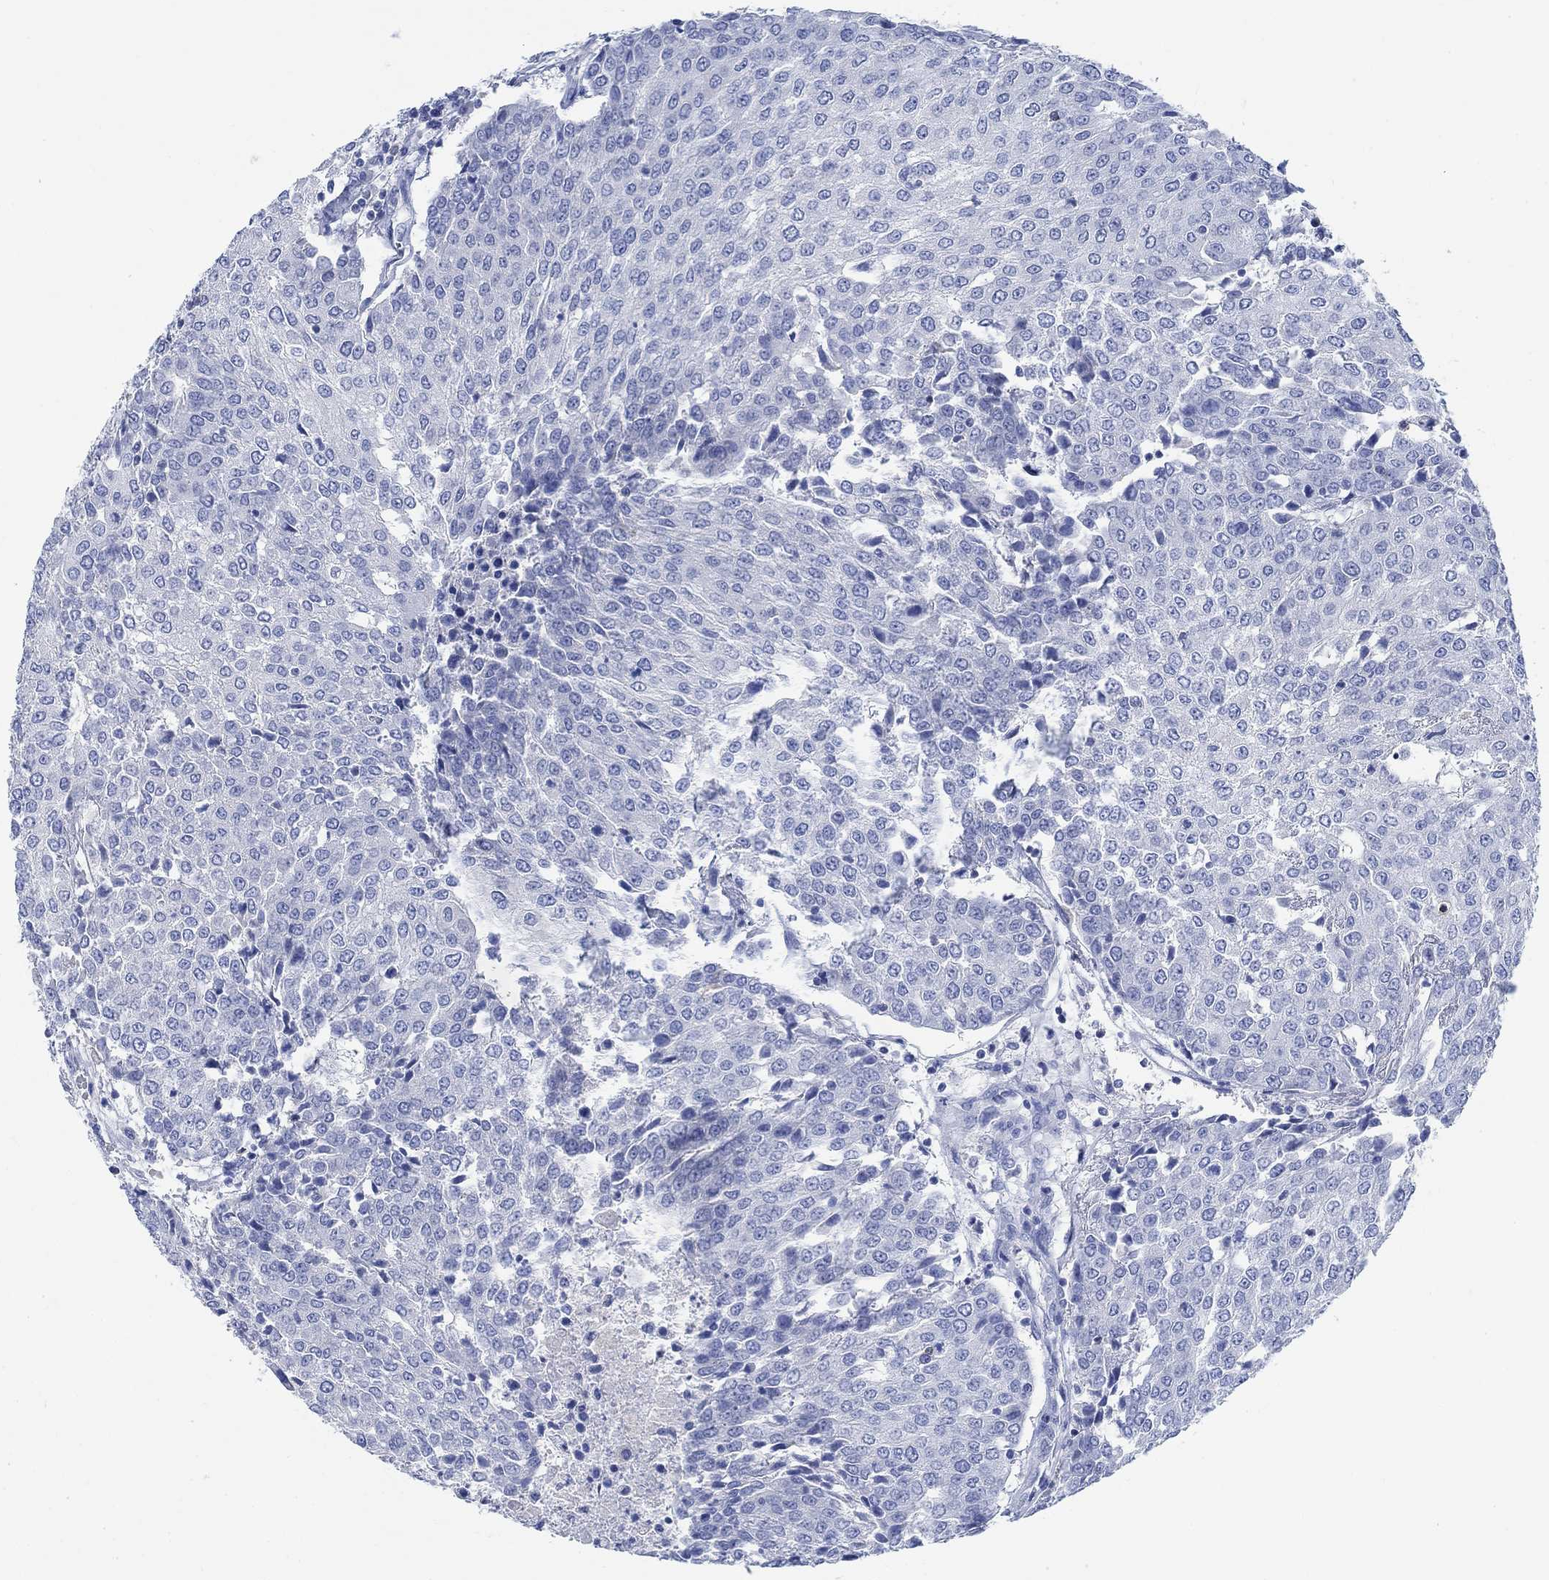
{"staining": {"intensity": "negative", "quantity": "none", "location": "none"}, "tissue": "urothelial cancer", "cell_type": "Tumor cells", "image_type": "cancer", "snomed": [{"axis": "morphology", "description": "Urothelial carcinoma, High grade"}, {"axis": "topography", "description": "Urinary bladder"}], "caption": "Tumor cells show no significant protein staining in urothelial cancer.", "gene": "PPP1R17", "patient": {"sex": "female", "age": 85}}